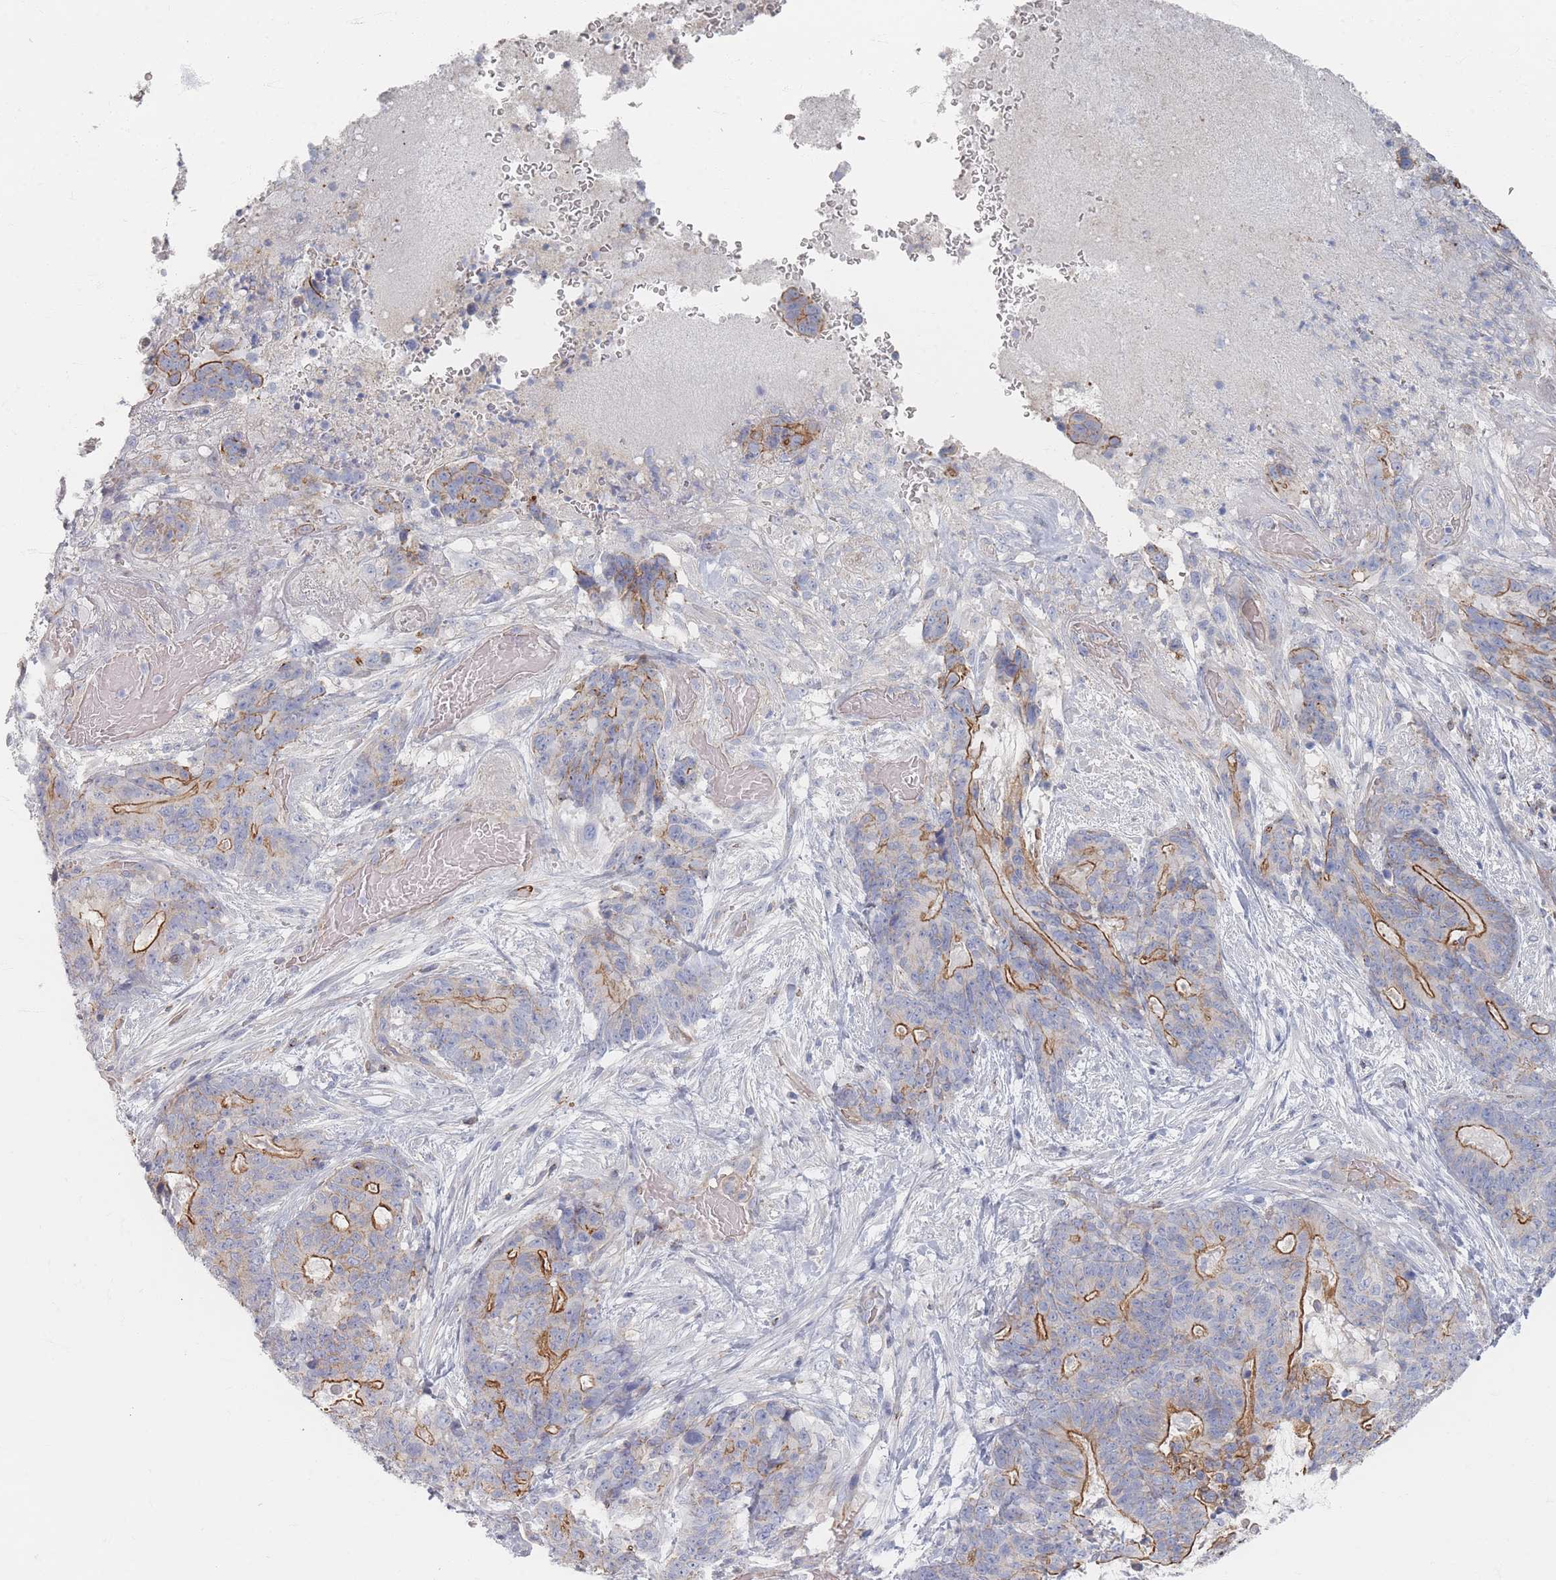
{"staining": {"intensity": "moderate", "quantity": "25%-75%", "location": "cytoplasmic/membranous"}, "tissue": "stomach cancer", "cell_type": "Tumor cells", "image_type": "cancer", "snomed": [{"axis": "morphology", "description": "Normal tissue, NOS"}, {"axis": "morphology", "description": "Adenocarcinoma, NOS"}, {"axis": "topography", "description": "Stomach"}], "caption": "Adenocarcinoma (stomach) stained with DAB (3,3'-diaminobenzidine) immunohistochemistry (IHC) shows medium levels of moderate cytoplasmic/membranous positivity in approximately 25%-75% of tumor cells. Ihc stains the protein in brown and the nuclei are stained blue.", "gene": "GNB1", "patient": {"sex": "female", "age": 64}}